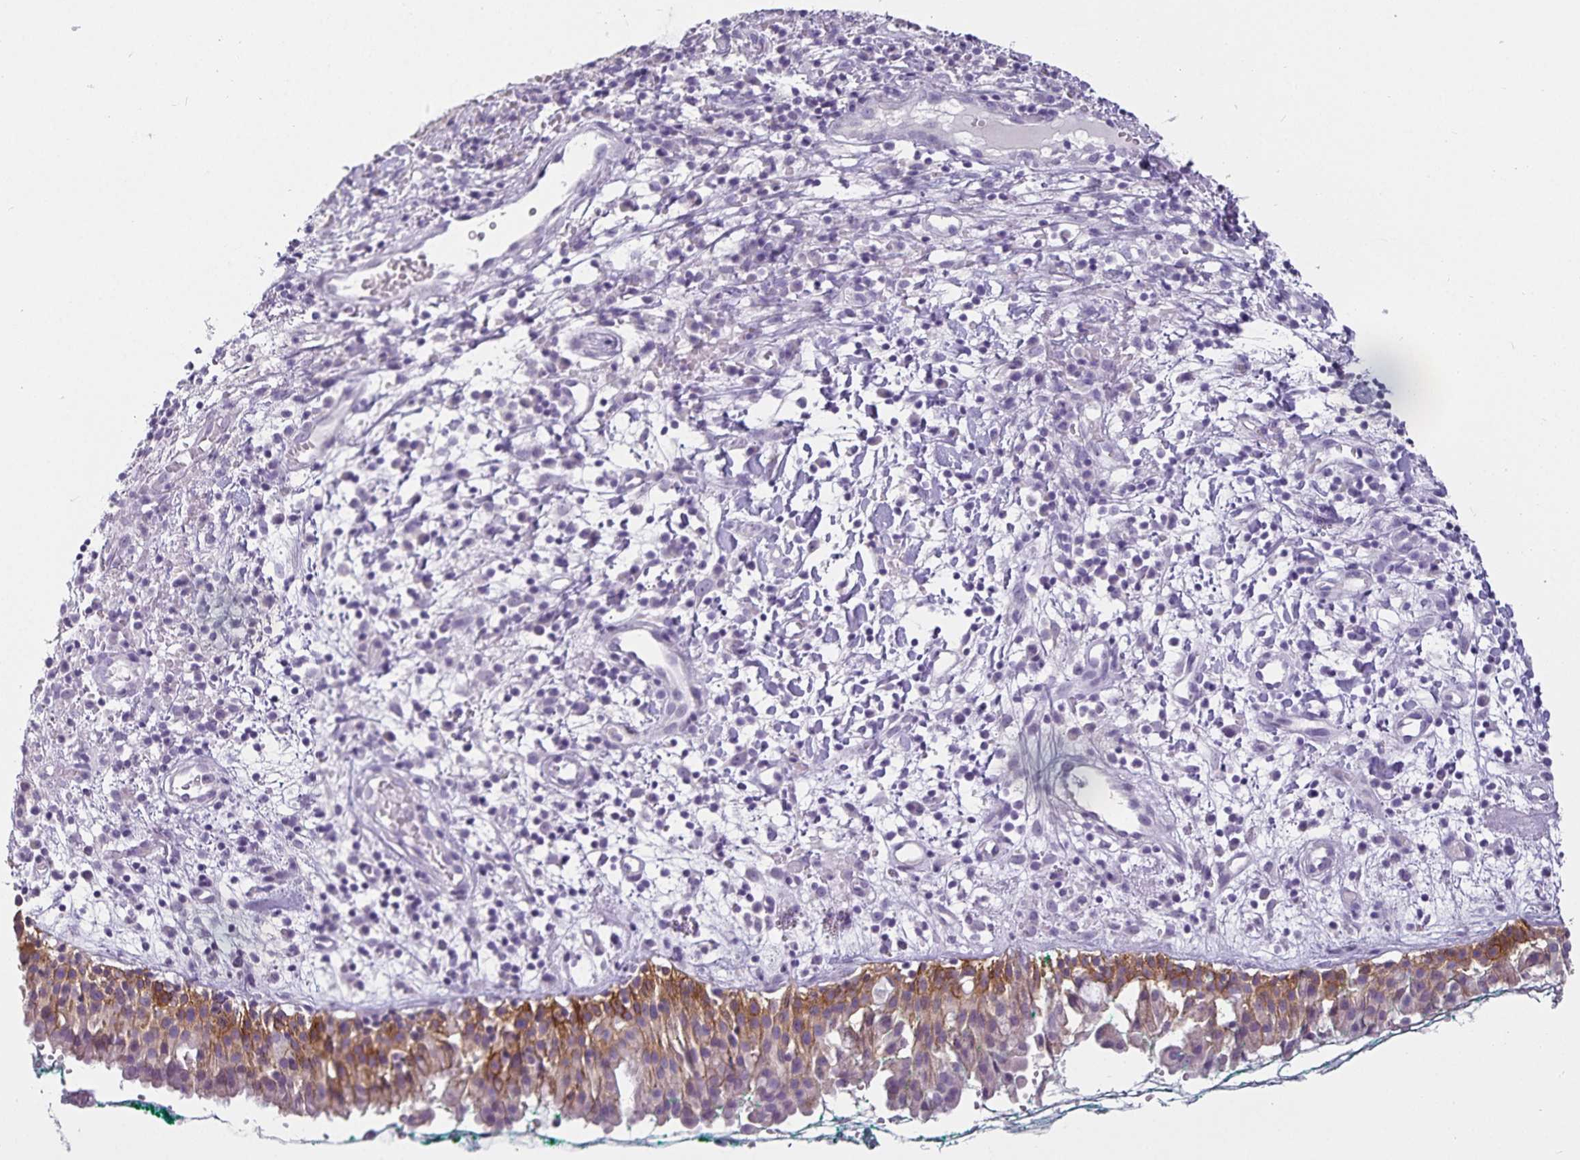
{"staining": {"intensity": "moderate", "quantity": "<25%", "location": "cytoplasmic/membranous"}, "tissue": "nasopharynx", "cell_type": "Respiratory epithelial cells", "image_type": "normal", "snomed": [{"axis": "morphology", "description": "Normal tissue, NOS"}, {"axis": "morphology", "description": "Basal cell carcinoma"}, {"axis": "topography", "description": "Cartilage tissue"}, {"axis": "topography", "description": "Nasopharynx"}, {"axis": "topography", "description": "Oral tissue"}], "caption": "Benign nasopharynx was stained to show a protein in brown. There is low levels of moderate cytoplasmic/membranous staining in about <25% of respiratory epithelial cells. The staining is performed using DAB brown chromogen to label protein expression. The nuclei are counter-stained blue using hematoxylin.", "gene": "CA12", "patient": {"sex": "female", "age": 77}}